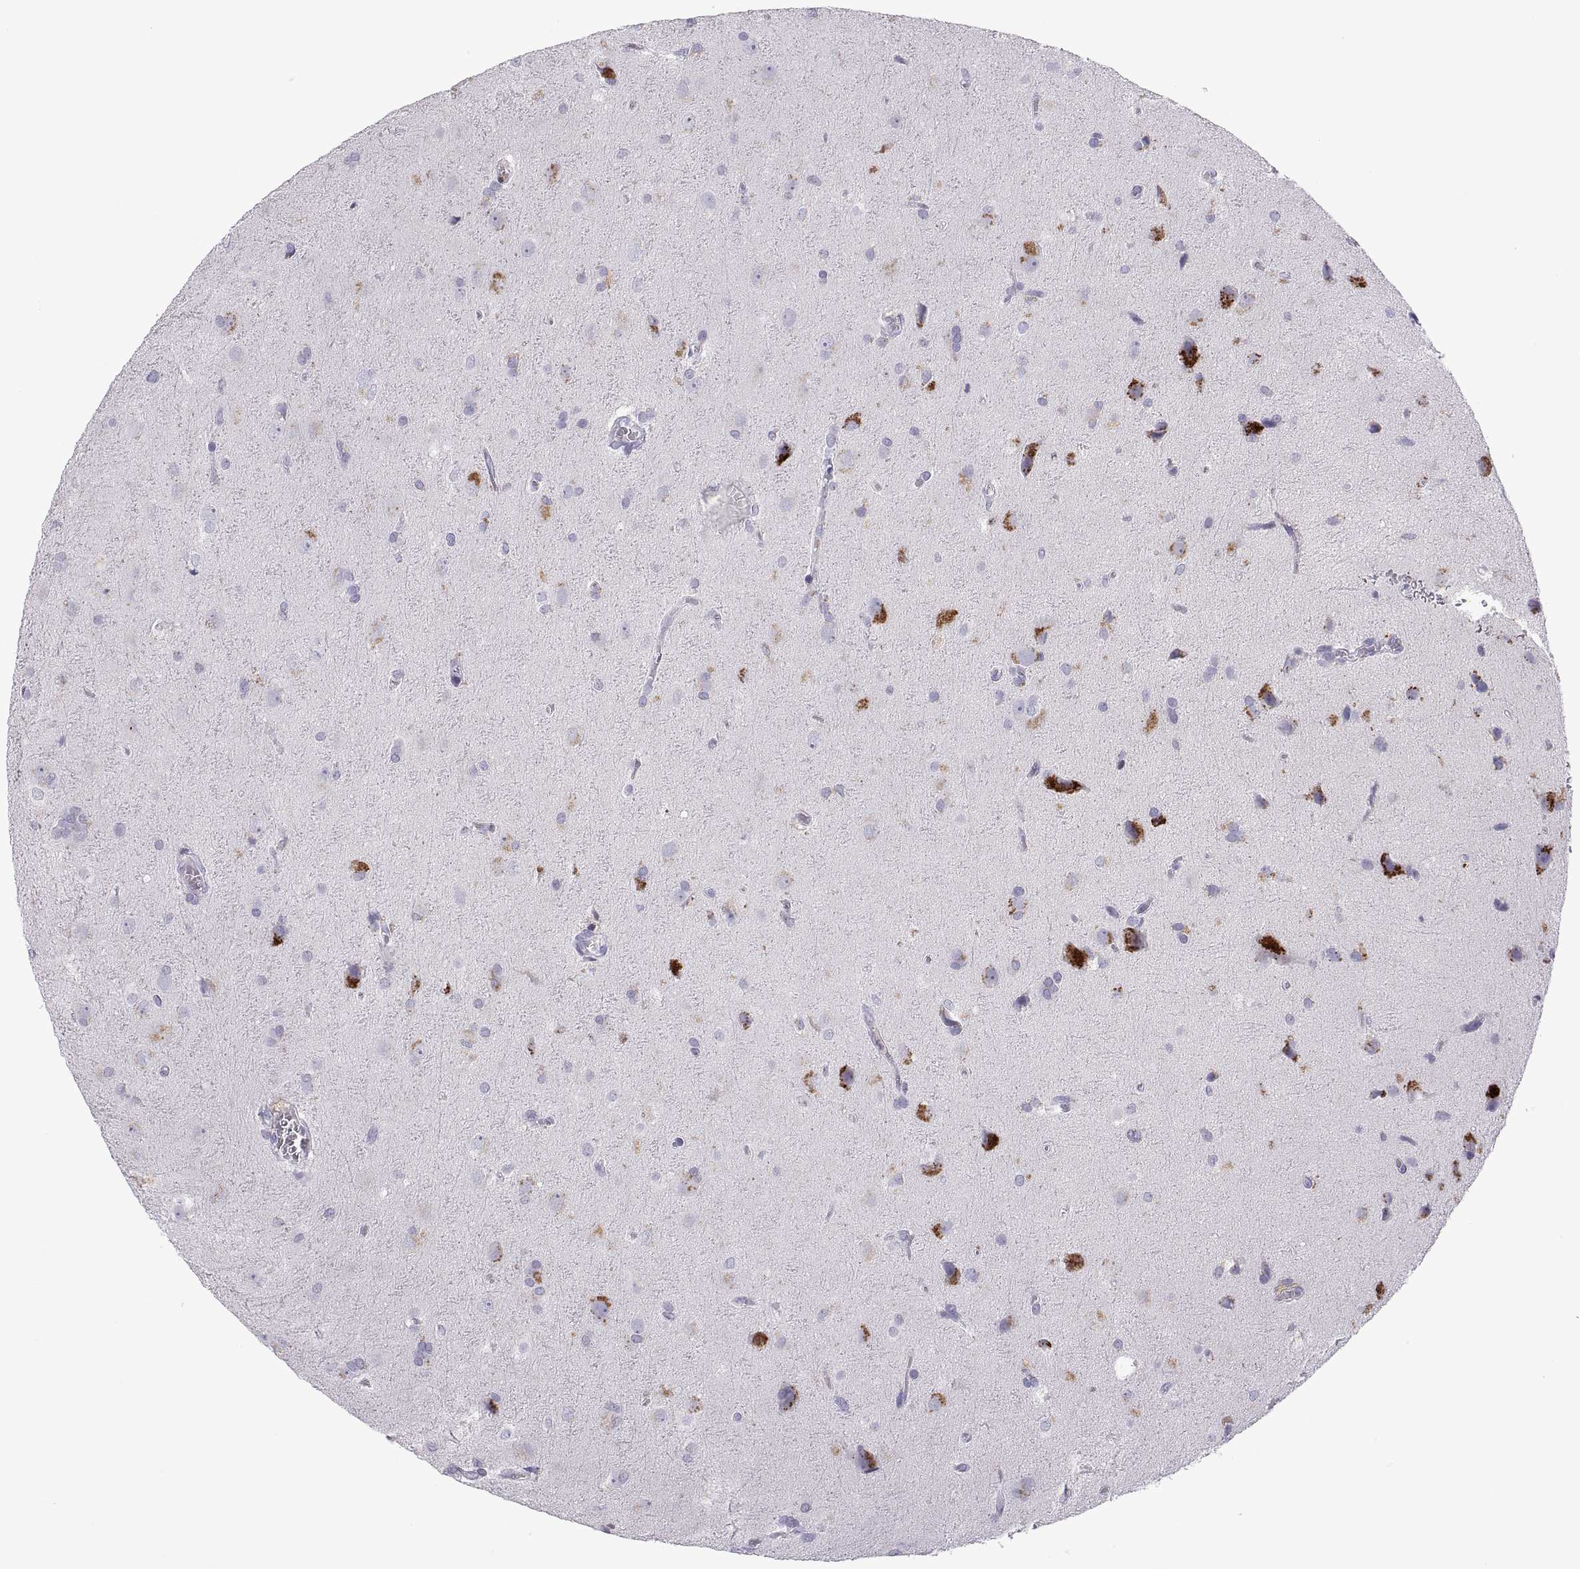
{"staining": {"intensity": "negative", "quantity": "none", "location": "none"}, "tissue": "glioma", "cell_type": "Tumor cells", "image_type": "cancer", "snomed": [{"axis": "morphology", "description": "Glioma, malignant, Low grade"}, {"axis": "topography", "description": "Brain"}], "caption": "Human low-grade glioma (malignant) stained for a protein using IHC exhibits no positivity in tumor cells.", "gene": "RGS19", "patient": {"sex": "male", "age": 58}}